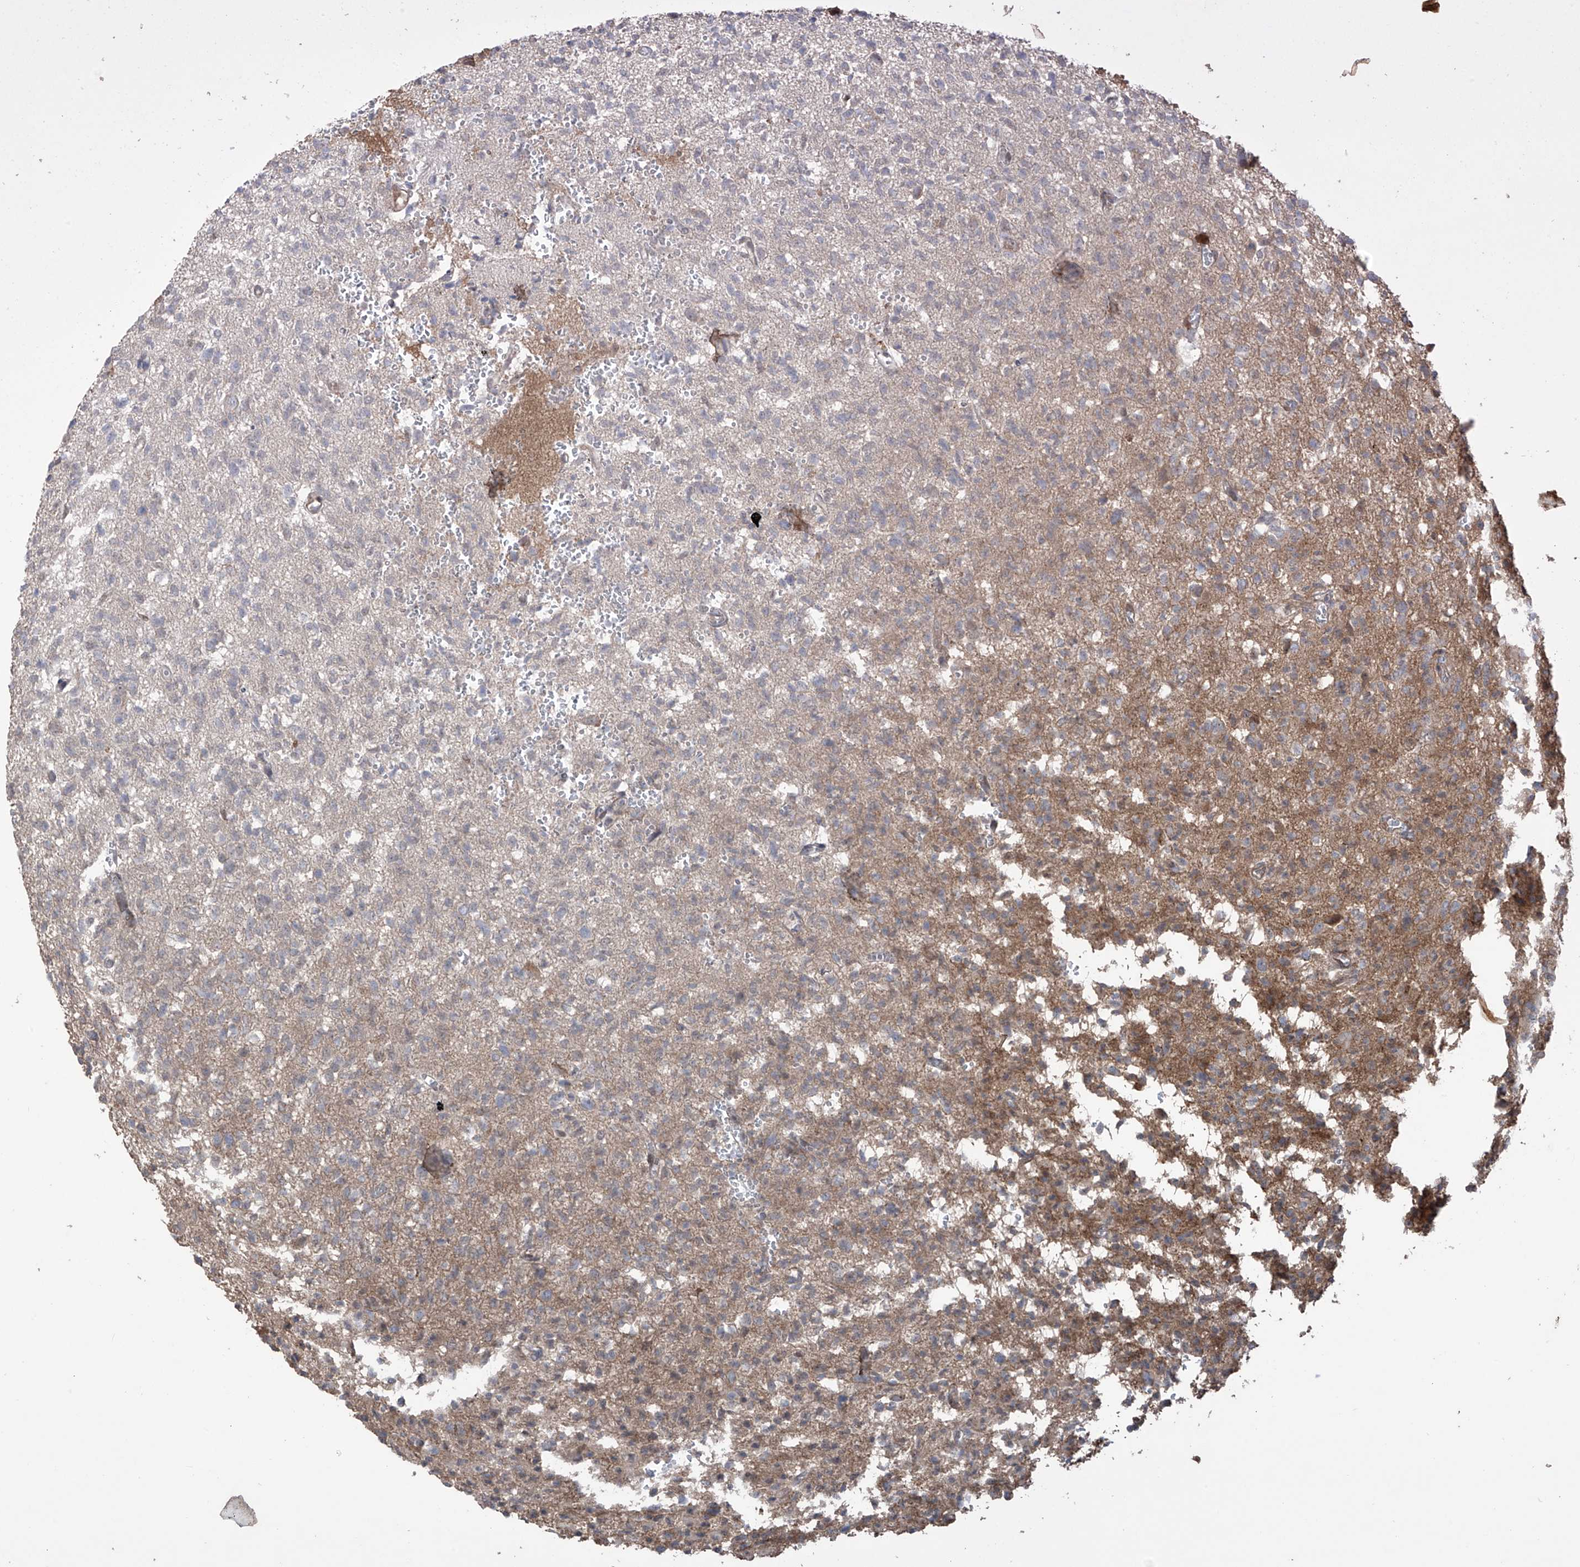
{"staining": {"intensity": "weak", "quantity": "25%-75%", "location": "cytoplasmic/membranous"}, "tissue": "glioma", "cell_type": "Tumor cells", "image_type": "cancer", "snomed": [{"axis": "morphology", "description": "Glioma, malignant, High grade"}, {"axis": "topography", "description": "Brain"}], "caption": "About 25%-75% of tumor cells in glioma demonstrate weak cytoplasmic/membranous protein expression as visualized by brown immunohistochemical staining.", "gene": "LRRC74A", "patient": {"sex": "female", "age": 57}}